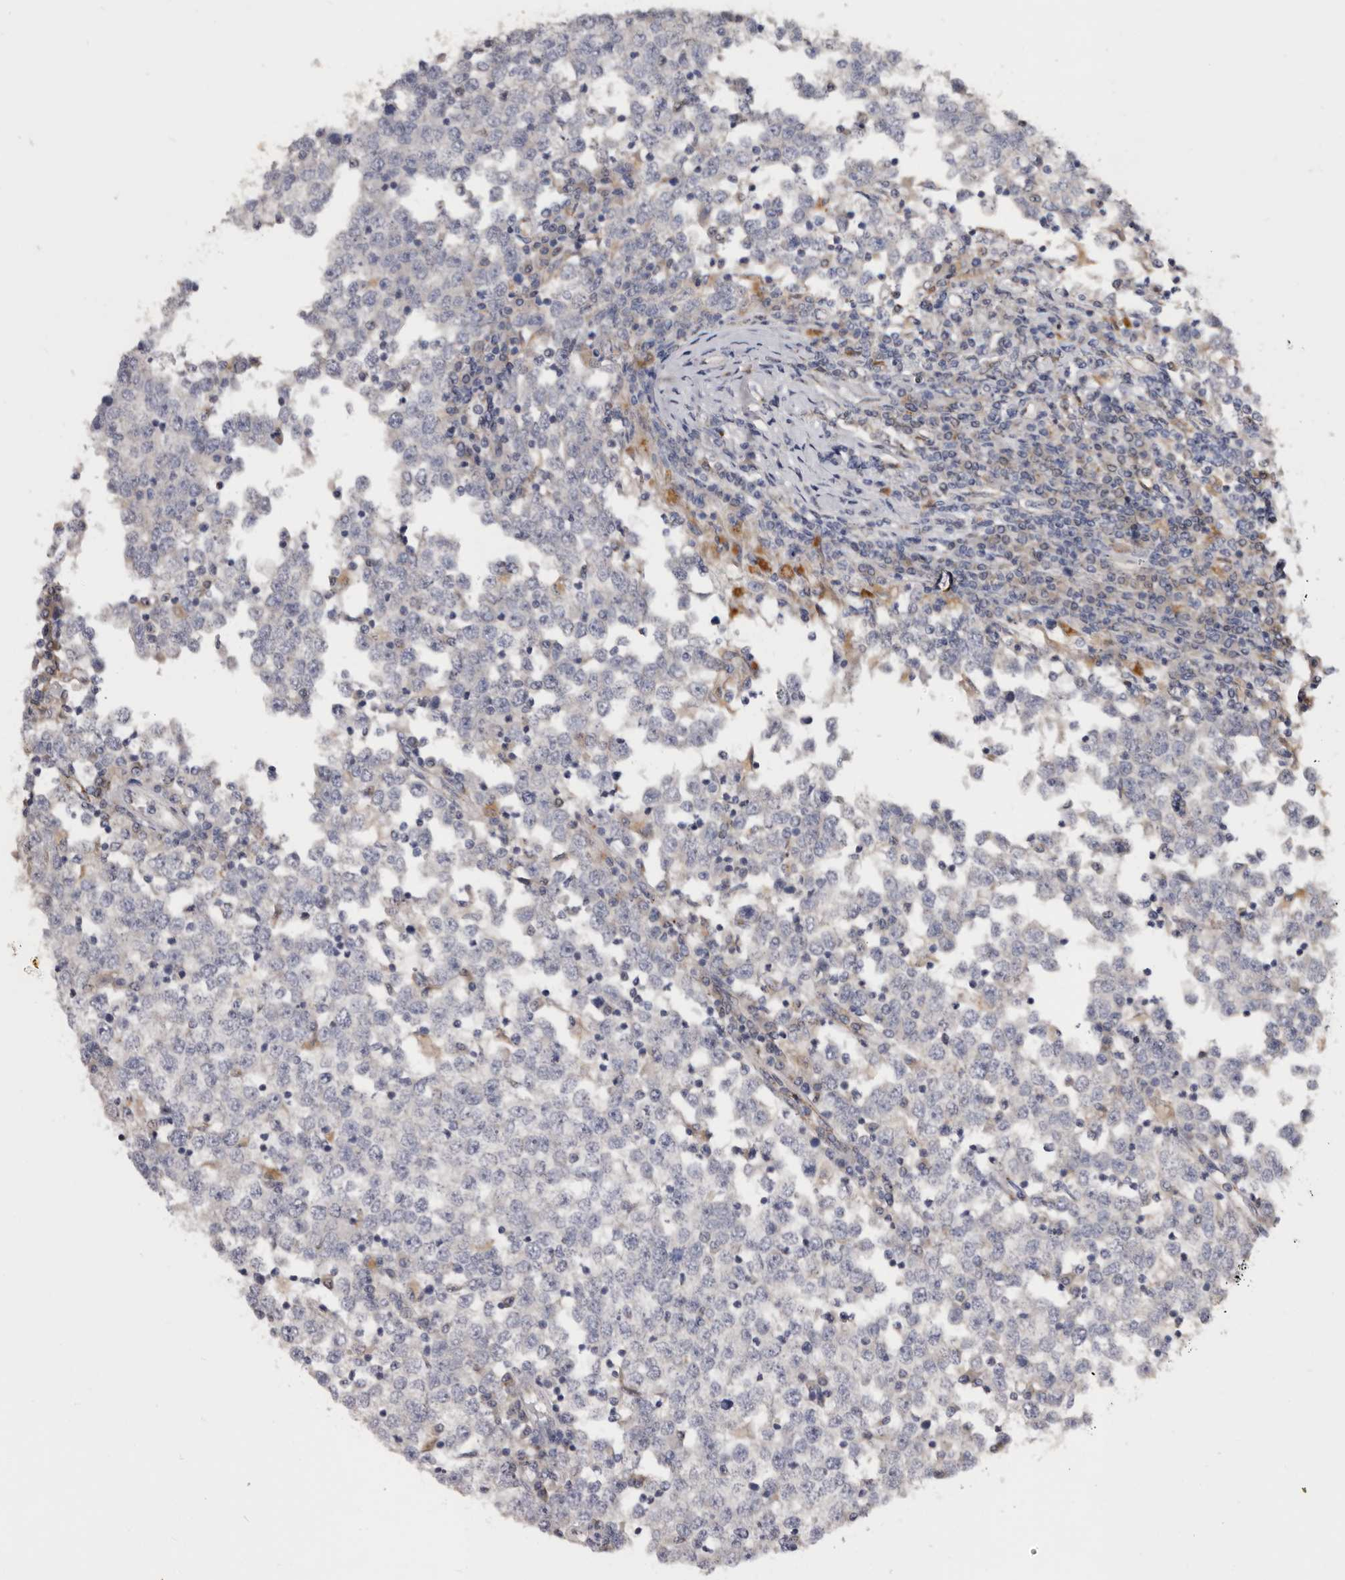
{"staining": {"intensity": "negative", "quantity": "none", "location": "none"}, "tissue": "testis cancer", "cell_type": "Tumor cells", "image_type": "cancer", "snomed": [{"axis": "morphology", "description": "Seminoma, NOS"}, {"axis": "topography", "description": "Testis"}], "caption": "Immunohistochemical staining of testis cancer shows no significant expression in tumor cells.", "gene": "DAP", "patient": {"sex": "male", "age": 65}}